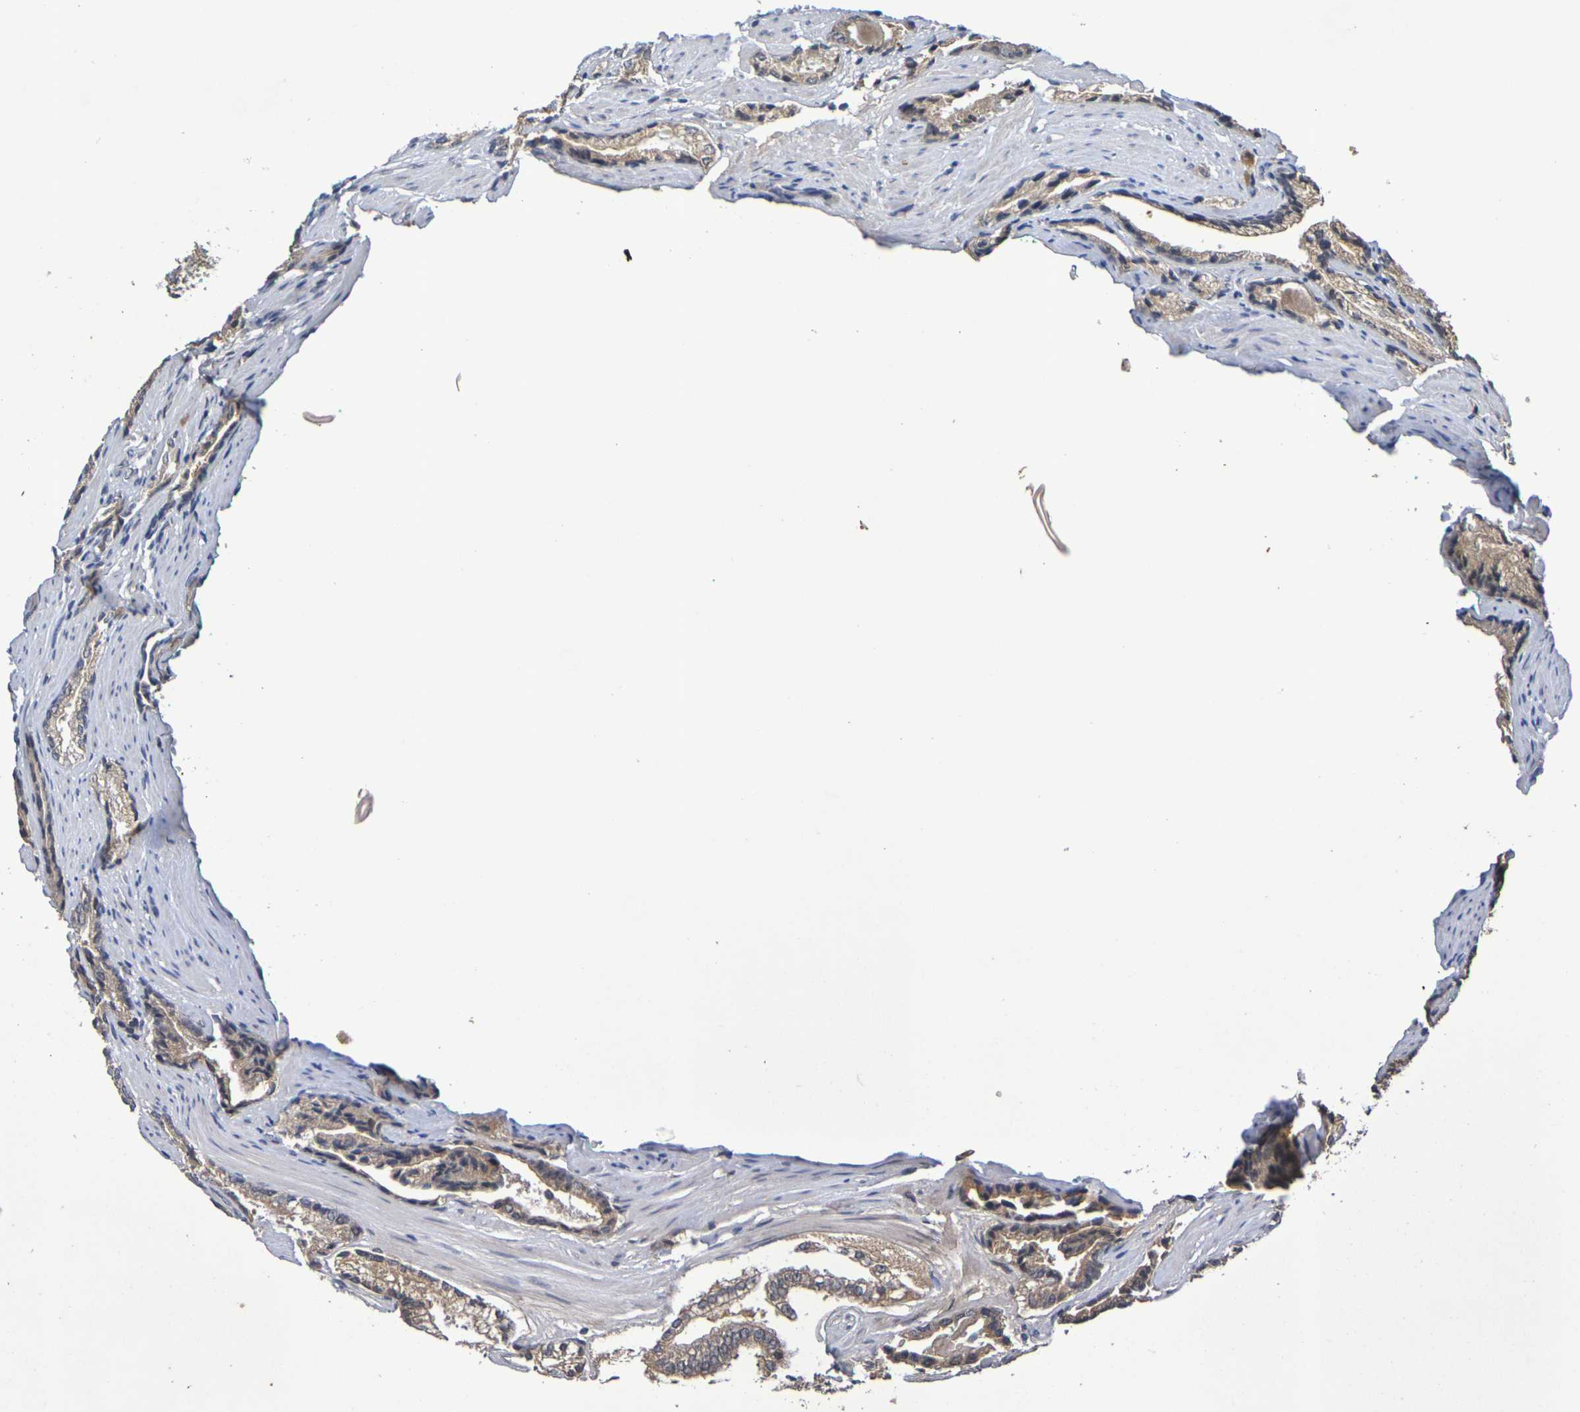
{"staining": {"intensity": "moderate", "quantity": "25%-75%", "location": "cytoplasmic/membranous"}, "tissue": "prostate cancer", "cell_type": "Tumor cells", "image_type": "cancer", "snomed": [{"axis": "morphology", "description": "Adenocarcinoma, Low grade"}, {"axis": "topography", "description": "Prostate"}], "caption": "Human low-grade adenocarcinoma (prostate) stained with a protein marker reveals moderate staining in tumor cells.", "gene": "TERF2", "patient": {"sex": "male", "age": 60}}